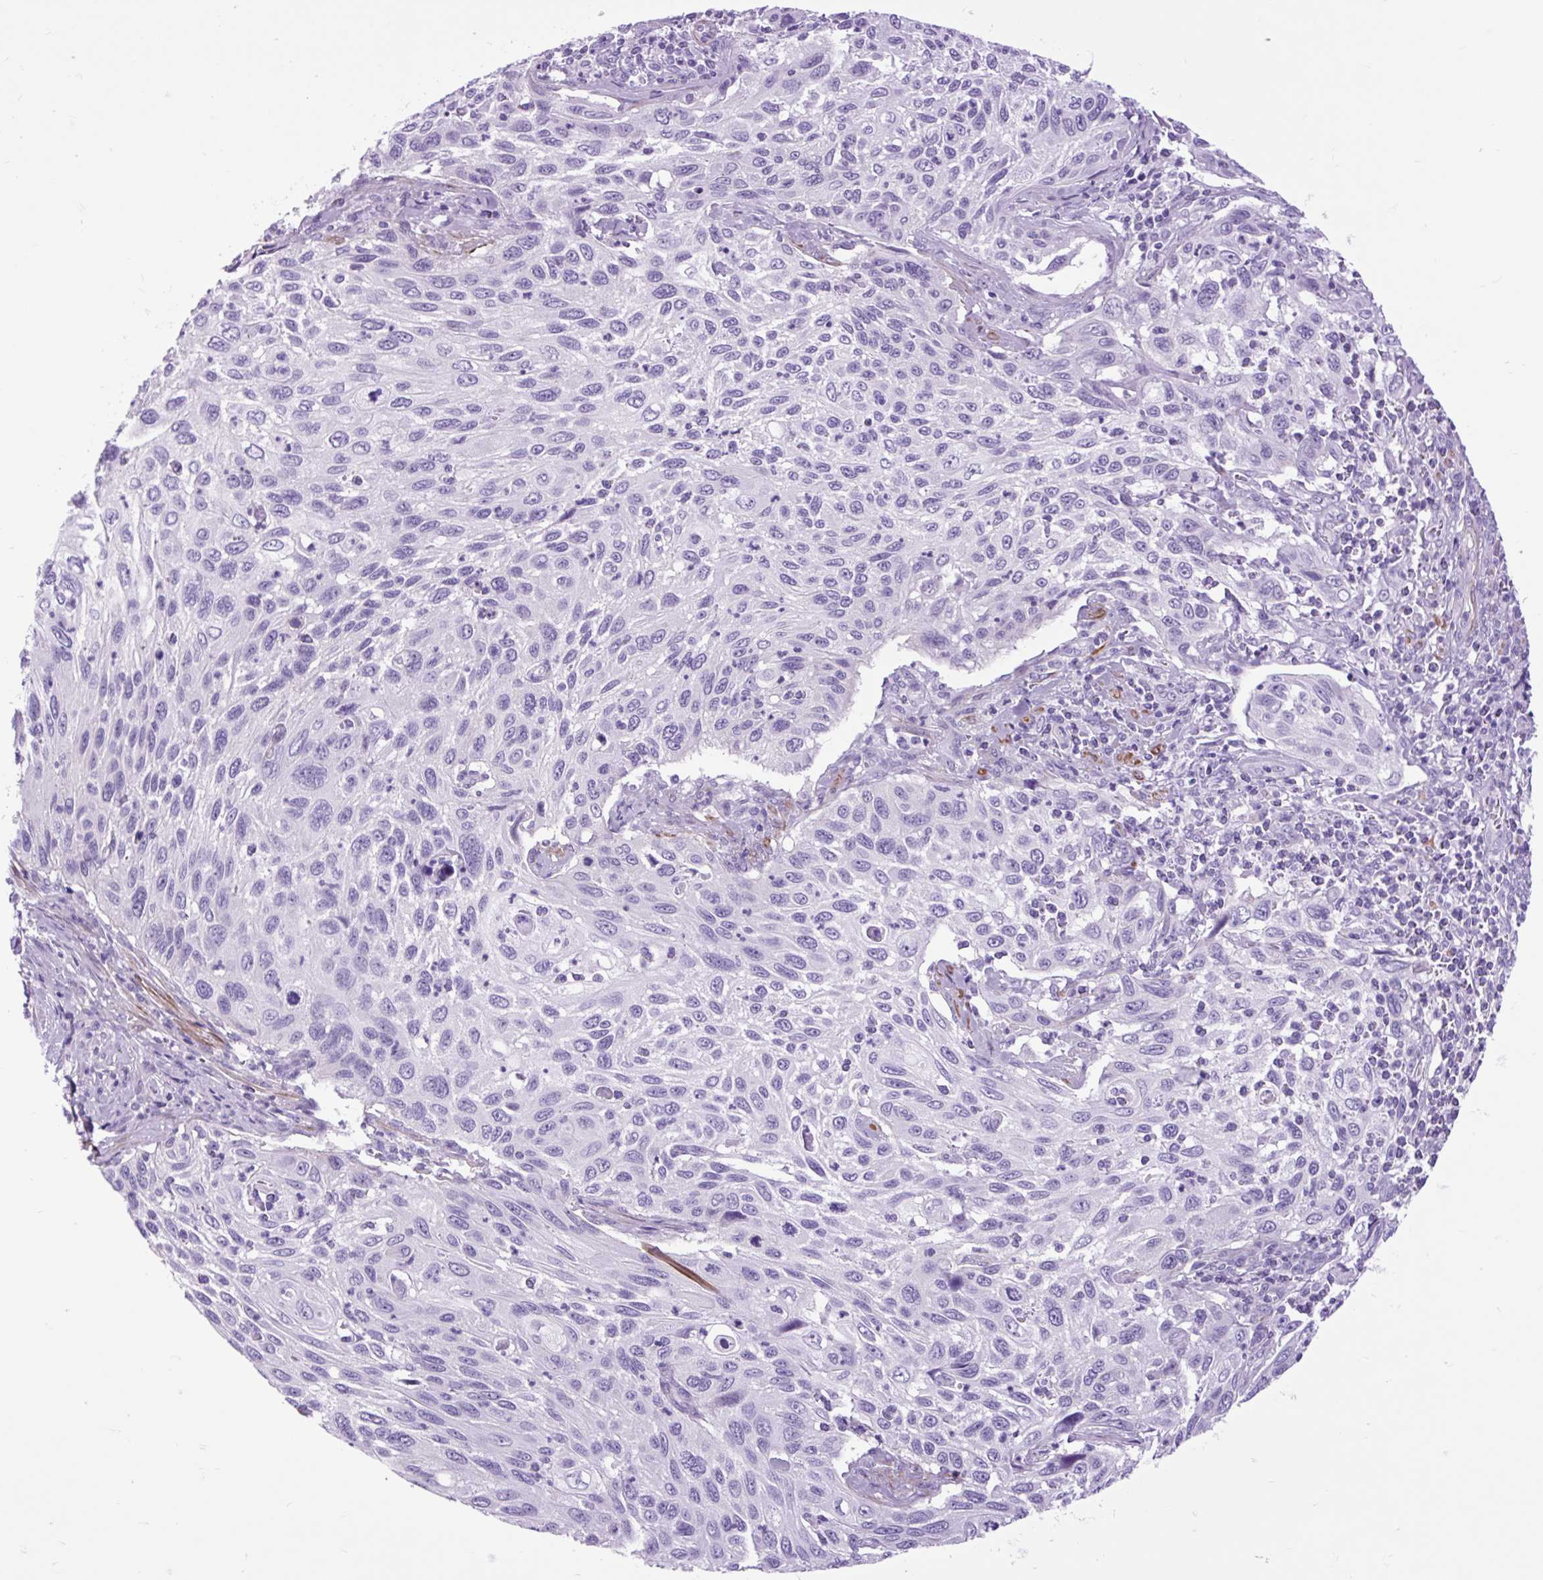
{"staining": {"intensity": "negative", "quantity": "none", "location": "none"}, "tissue": "cervical cancer", "cell_type": "Tumor cells", "image_type": "cancer", "snomed": [{"axis": "morphology", "description": "Squamous cell carcinoma, NOS"}, {"axis": "topography", "description": "Cervix"}], "caption": "Photomicrograph shows no protein staining in tumor cells of squamous cell carcinoma (cervical) tissue.", "gene": "DPP6", "patient": {"sex": "female", "age": 70}}